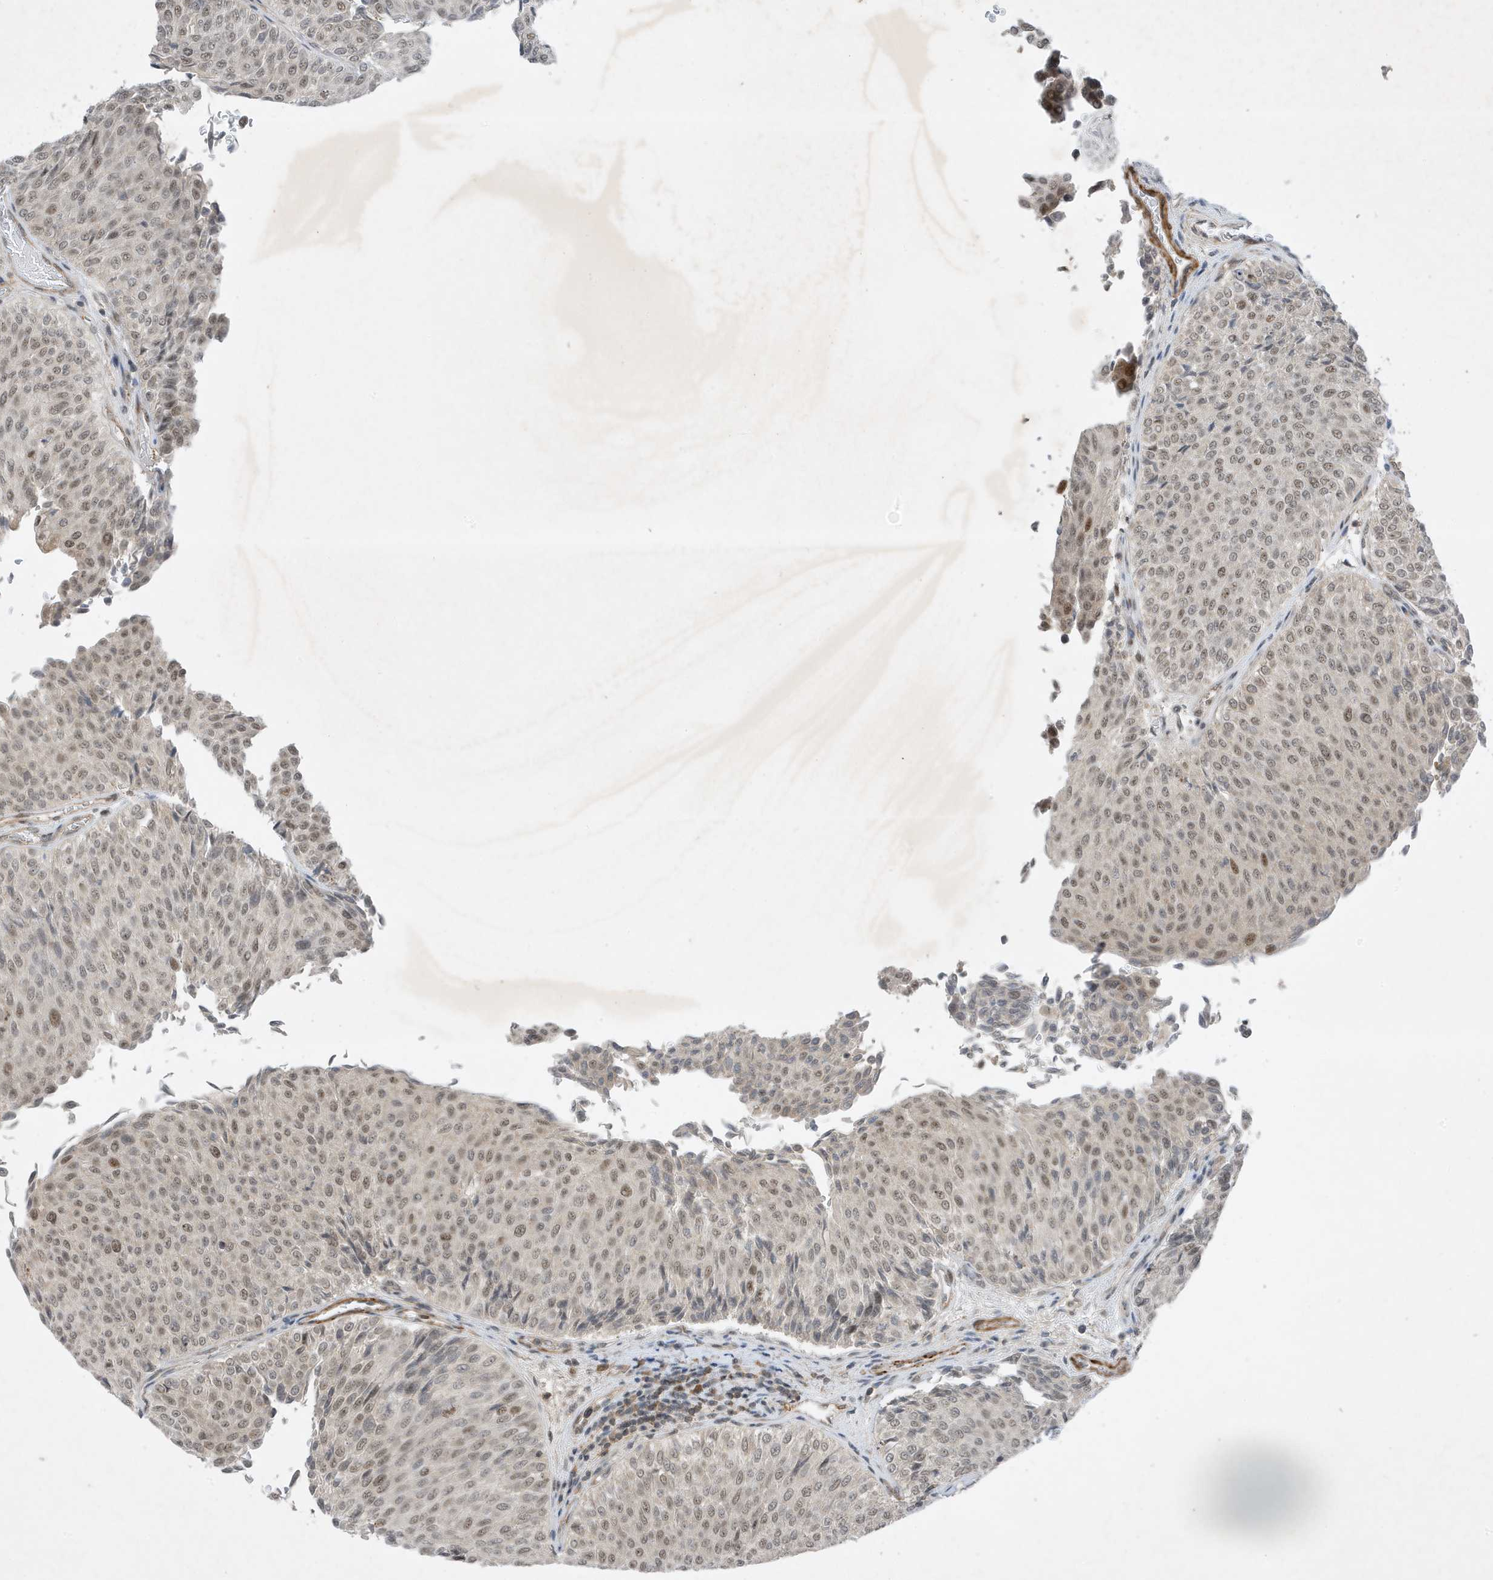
{"staining": {"intensity": "moderate", "quantity": ">75%", "location": "nuclear"}, "tissue": "urothelial cancer", "cell_type": "Tumor cells", "image_type": "cancer", "snomed": [{"axis": "morphology", "description": "Urothelial carcinoma, Low grade"}, {"axis": "topography", "description": "Urinary bladder"}], "caption": "Moderate nuclear protein expression is identified in approximately >75% of tumor cells in urothelial cancer.", "gene": "MAST3", "patient": {"sex": "male", "age": 78}}